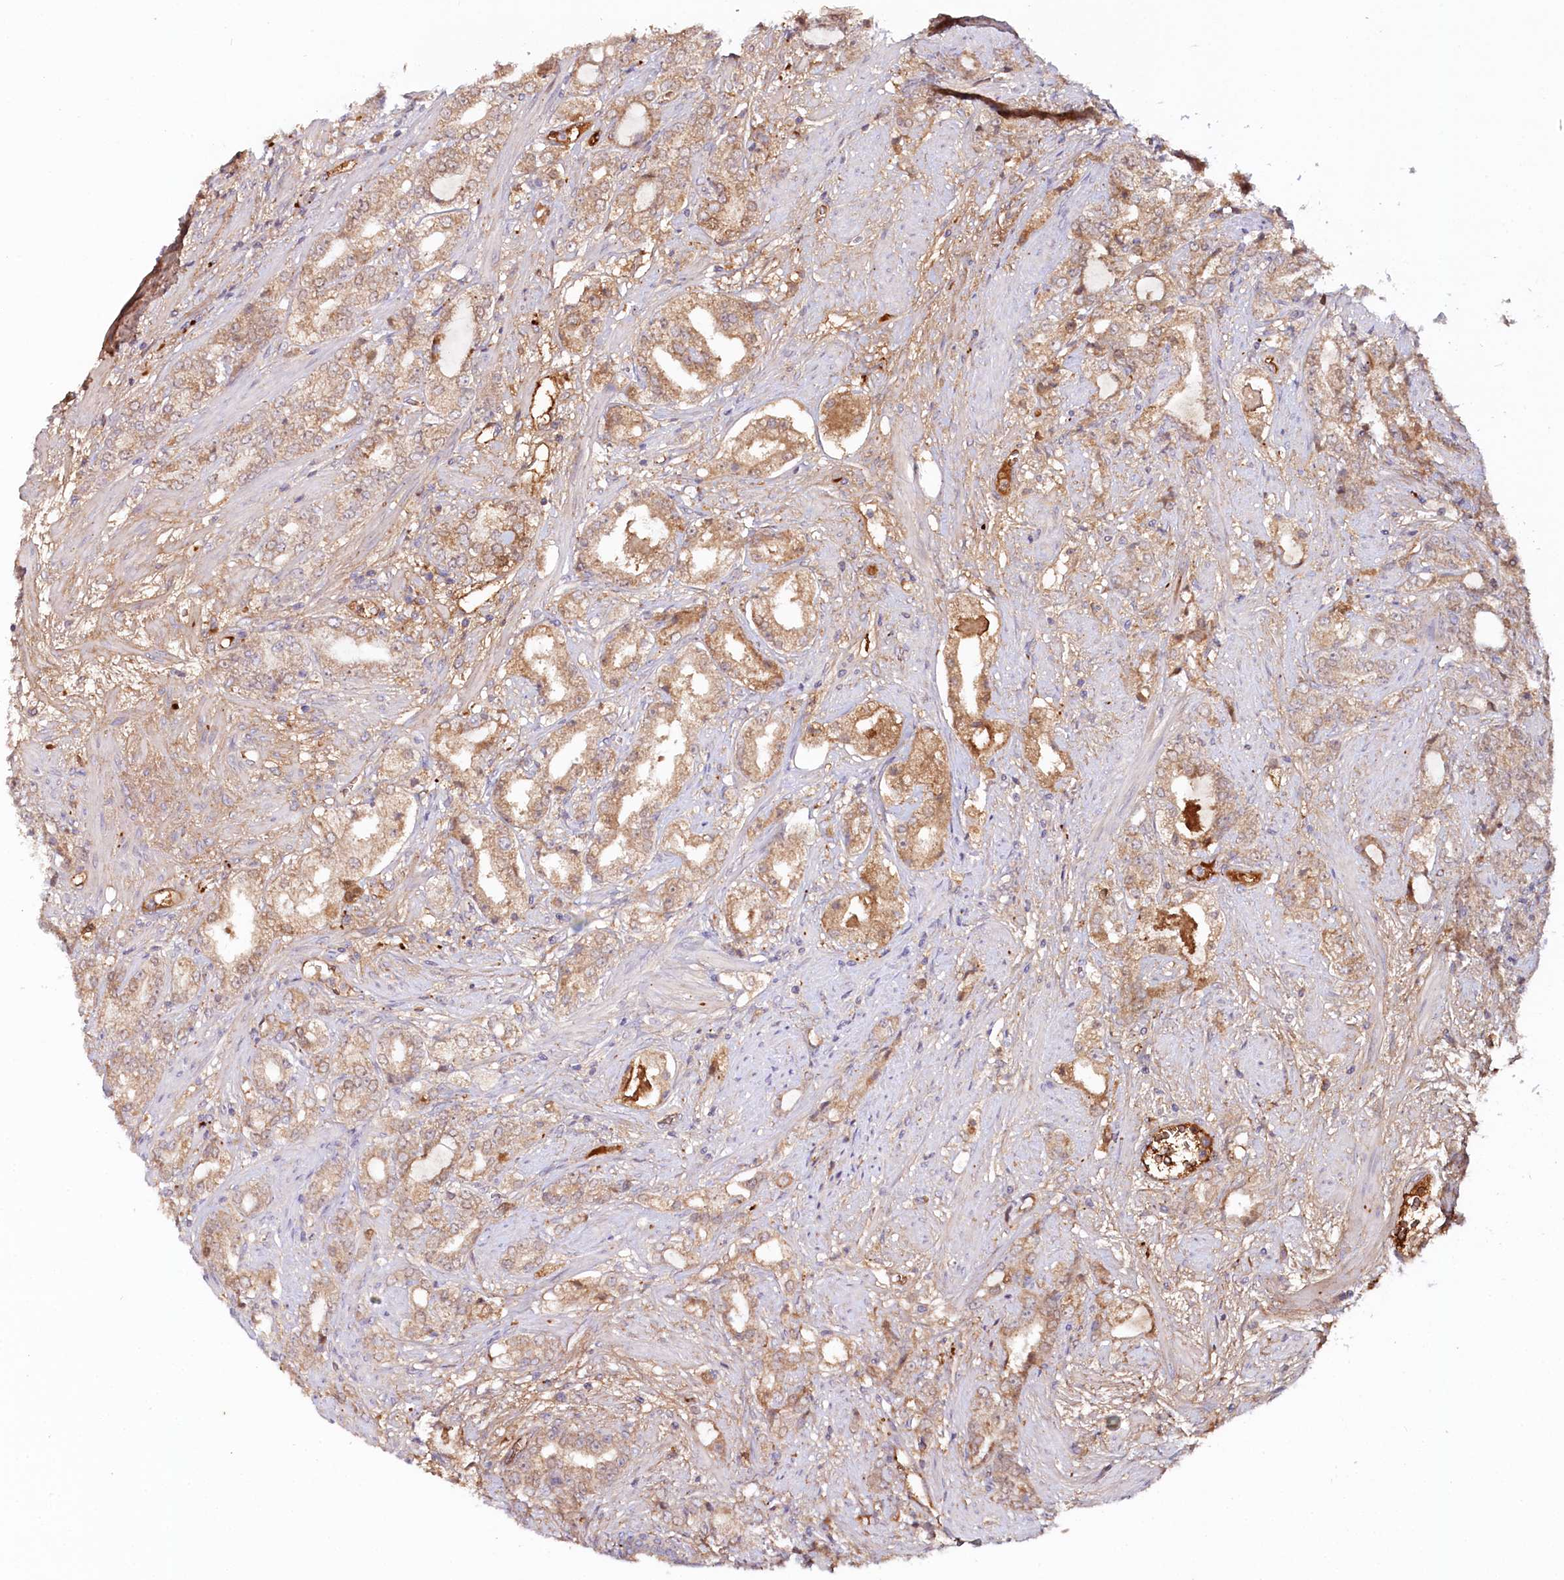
{"staining": {"intensity": "moderate", "quantity": ">75%", "location": "cytoplasmic/membranous"}, "tissue": "prostate cancer", "cell_type": "Tumor cells", "image_type": "cancer", "snomed": [{"axis": "morphology", "description": "Adenocarcinoma, High grade"}, {"axis": "topography", "description": "Prostate"}], "caption": "Prostate adenocarcinoma (high-grade) was stained to show a protein in brown. There is medium levels of moderate cytoplasmic/membranous positivity in about >75% of tumor cells.", "gene": "PSAPL1", "patient": {"sex": "male", "age": 64}}